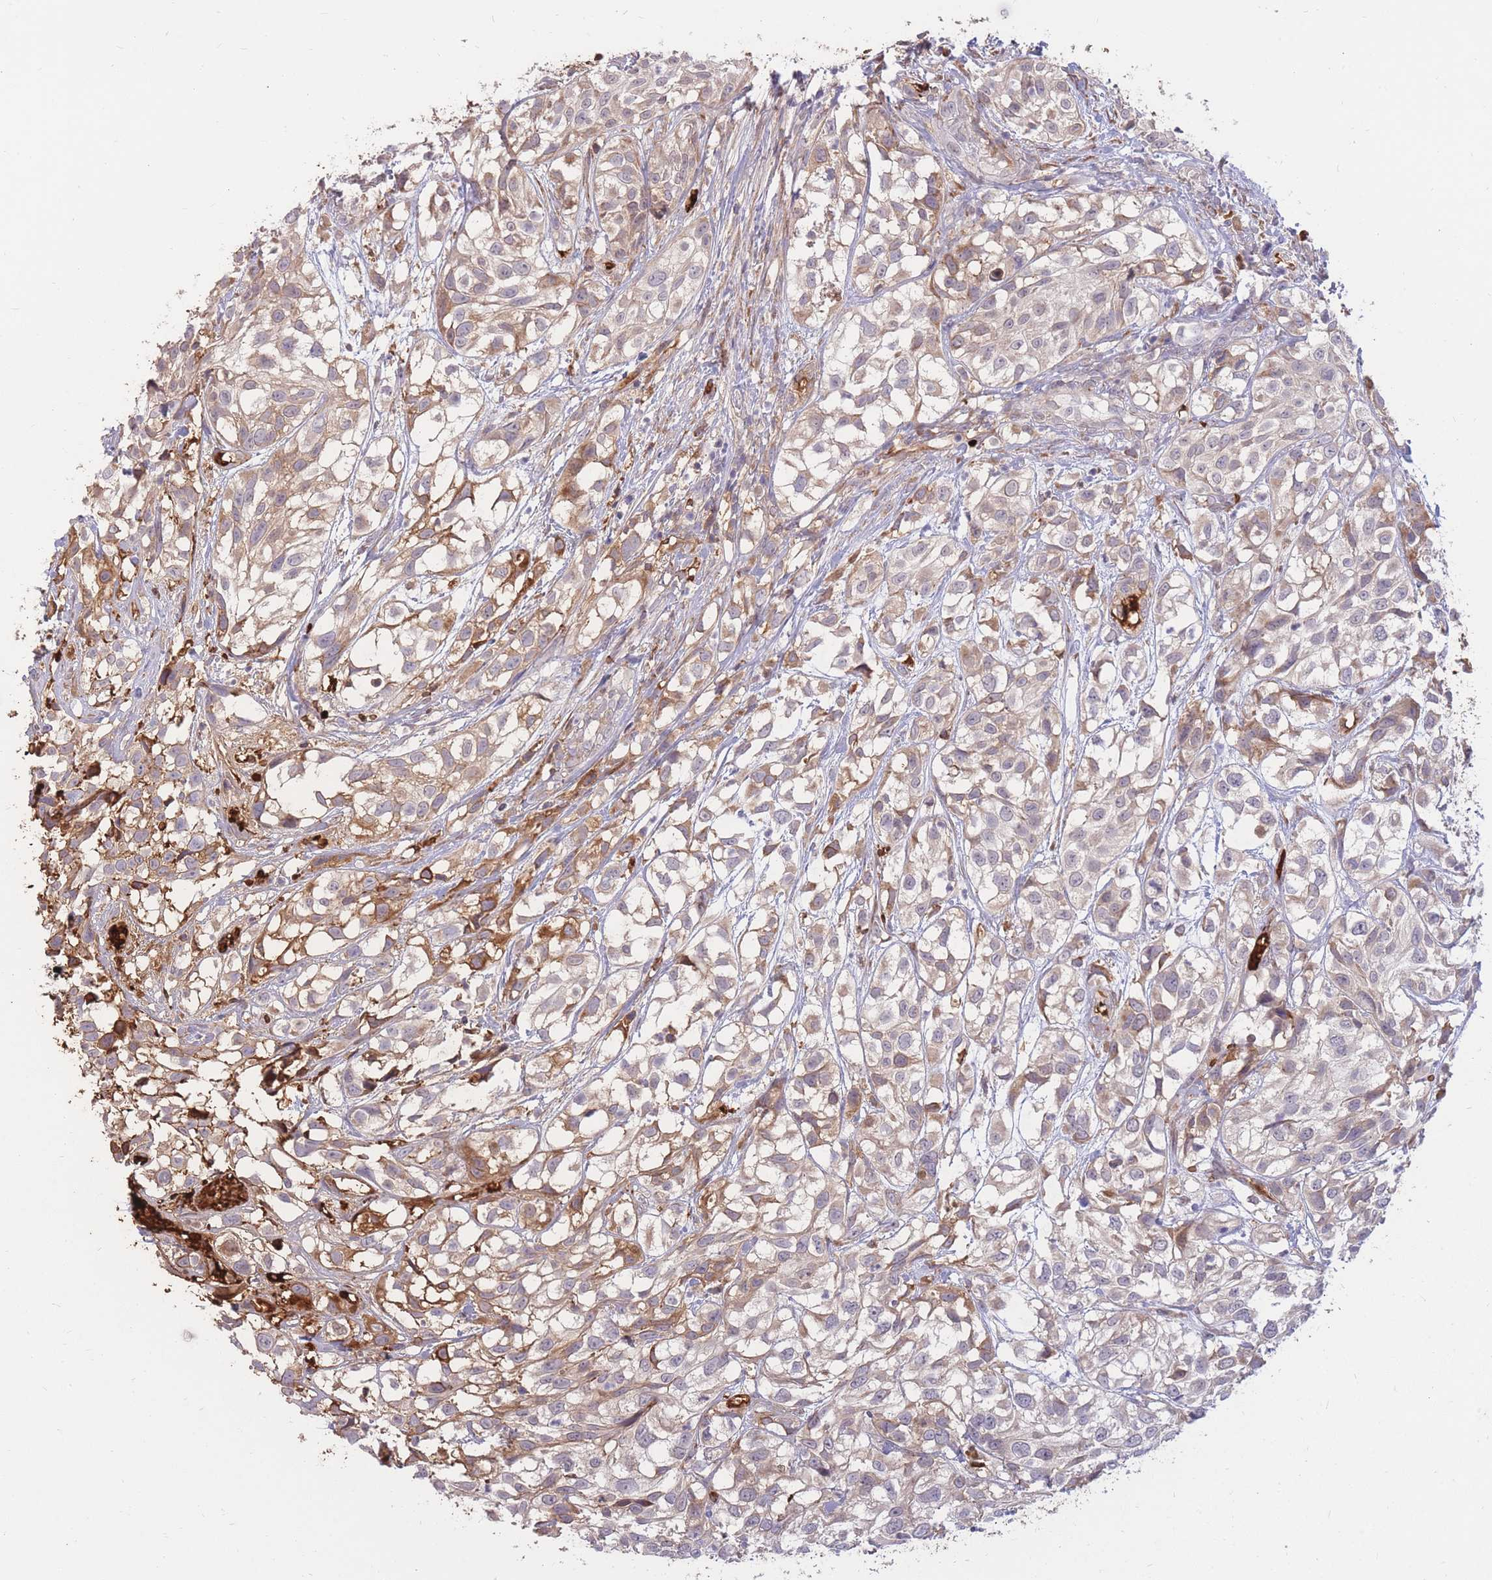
{"staining": {"intensity": "weak", "quantity": "25%-75%", "location": "cytoplasmic/membranous"}, "tissue": "urothelial cancer", "cell_type": "Tumor cells", "image_type": "cancer", "snomed": [{"axis": "morphology", "description": "Urothelial carcinoma, High grade"}, {"axis": "topography", "description": "Urinary bladder"}], "caption": "Urothelial cancer tissue shows weak cytoplasmic/membranous staining in about 25%-75% of tumor cells", "gene": "ATP10D", "patient": {"sex": "male", "age": 56}}